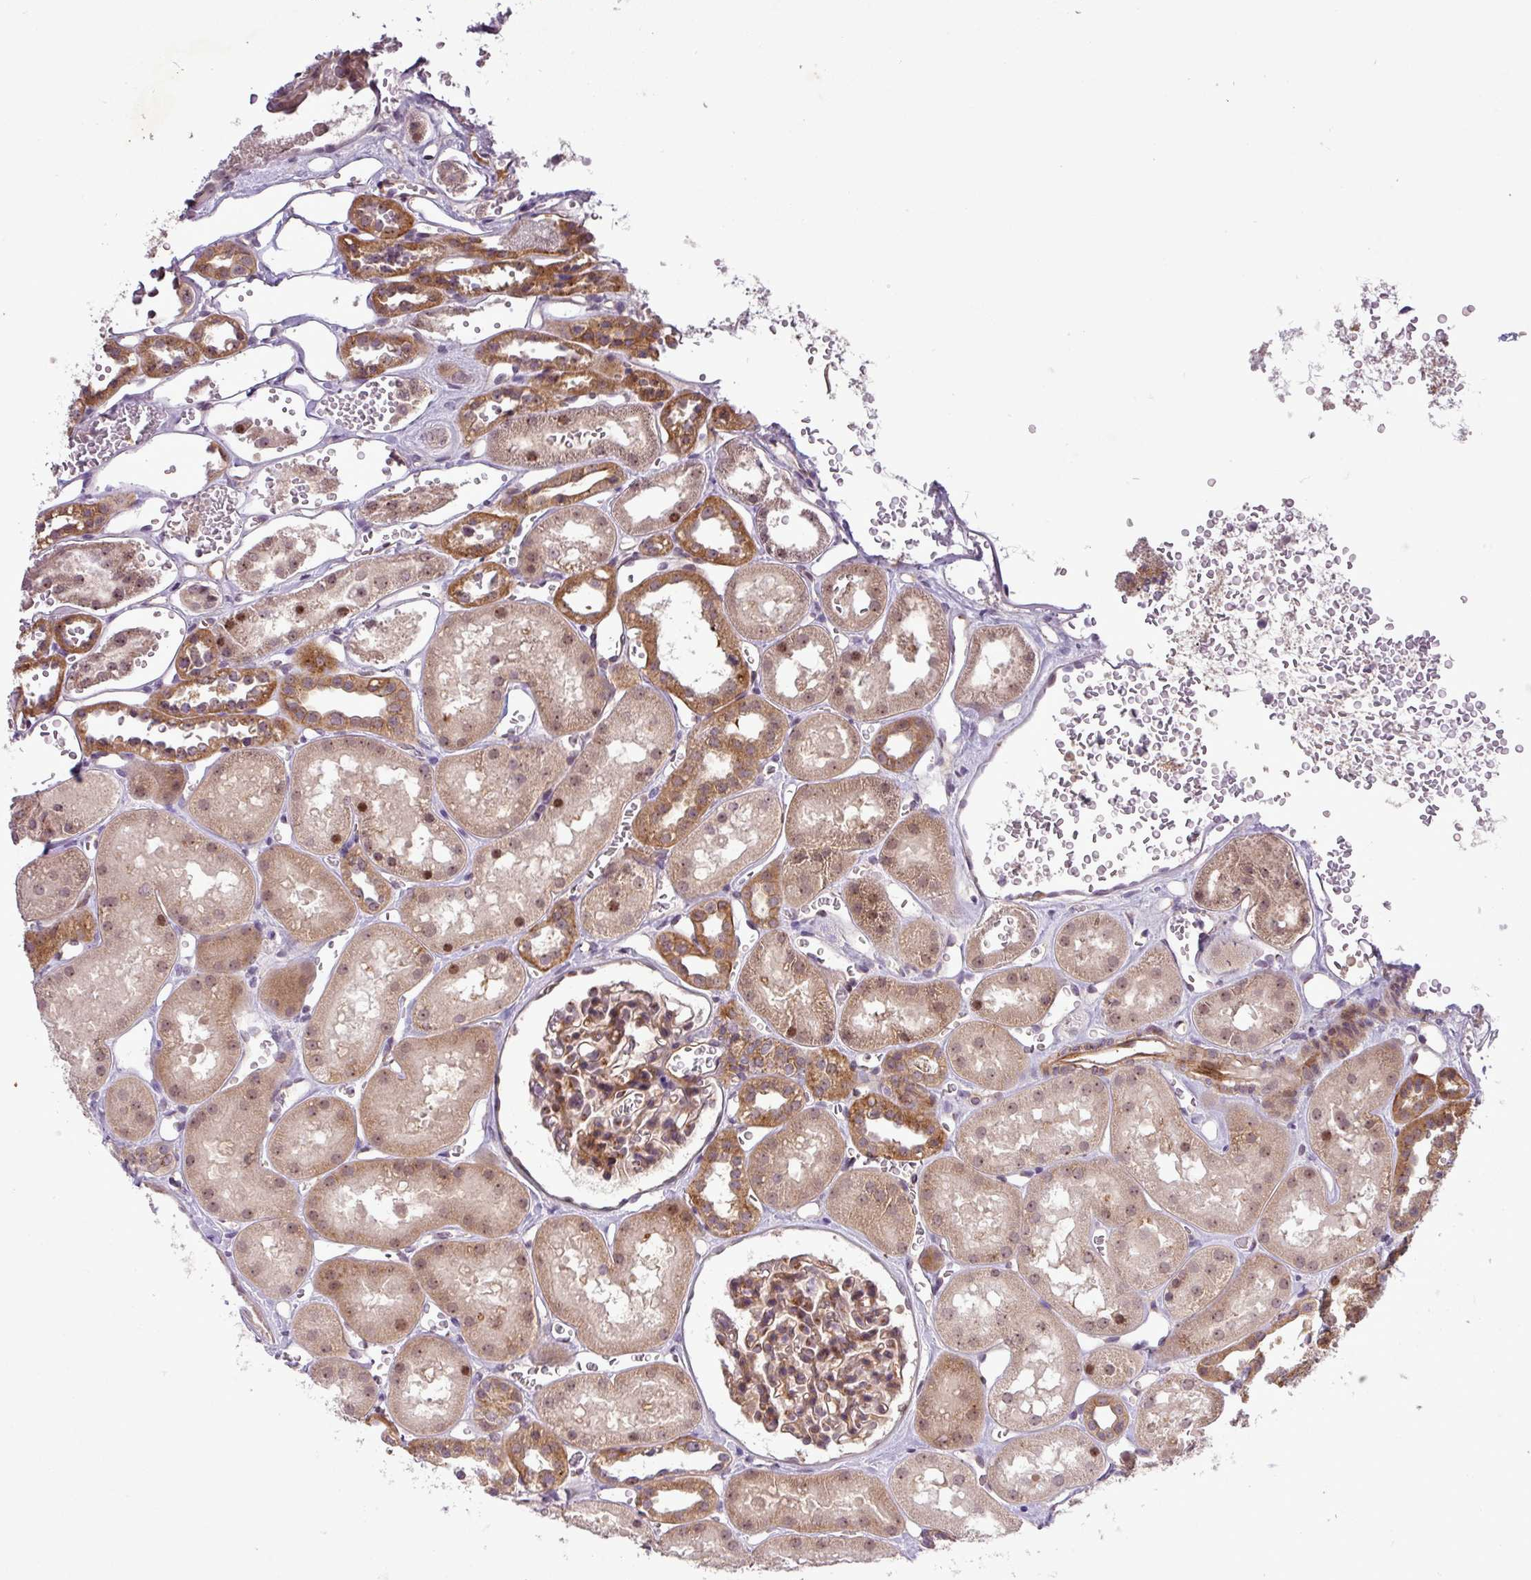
{"staining": {"intensity": "moderate", "quantity": ">75%", "location": "cytoplasmic/membranous,nuclear"}, "tissue": "kidney", "cell_type": "Cells in glomeruli", "image_type": "normal", "snomed": [{"axis": "morphology", "description": "Normal tissue, NOS"}, {"axis": "topography", "description": "Kidney"}], "caption": "Protein expression analysis of normal kidney demonstrates moderate cytoplasmic/membranous,nuclear staining in approximately >75% of cells in glomeruli. (DAB (3,3'-diaminobenzidine) = brown stain, brightfield microscopy at high magnification).", "gene": "PCDH1", "patient": {"sex": "female", "age": 41}}